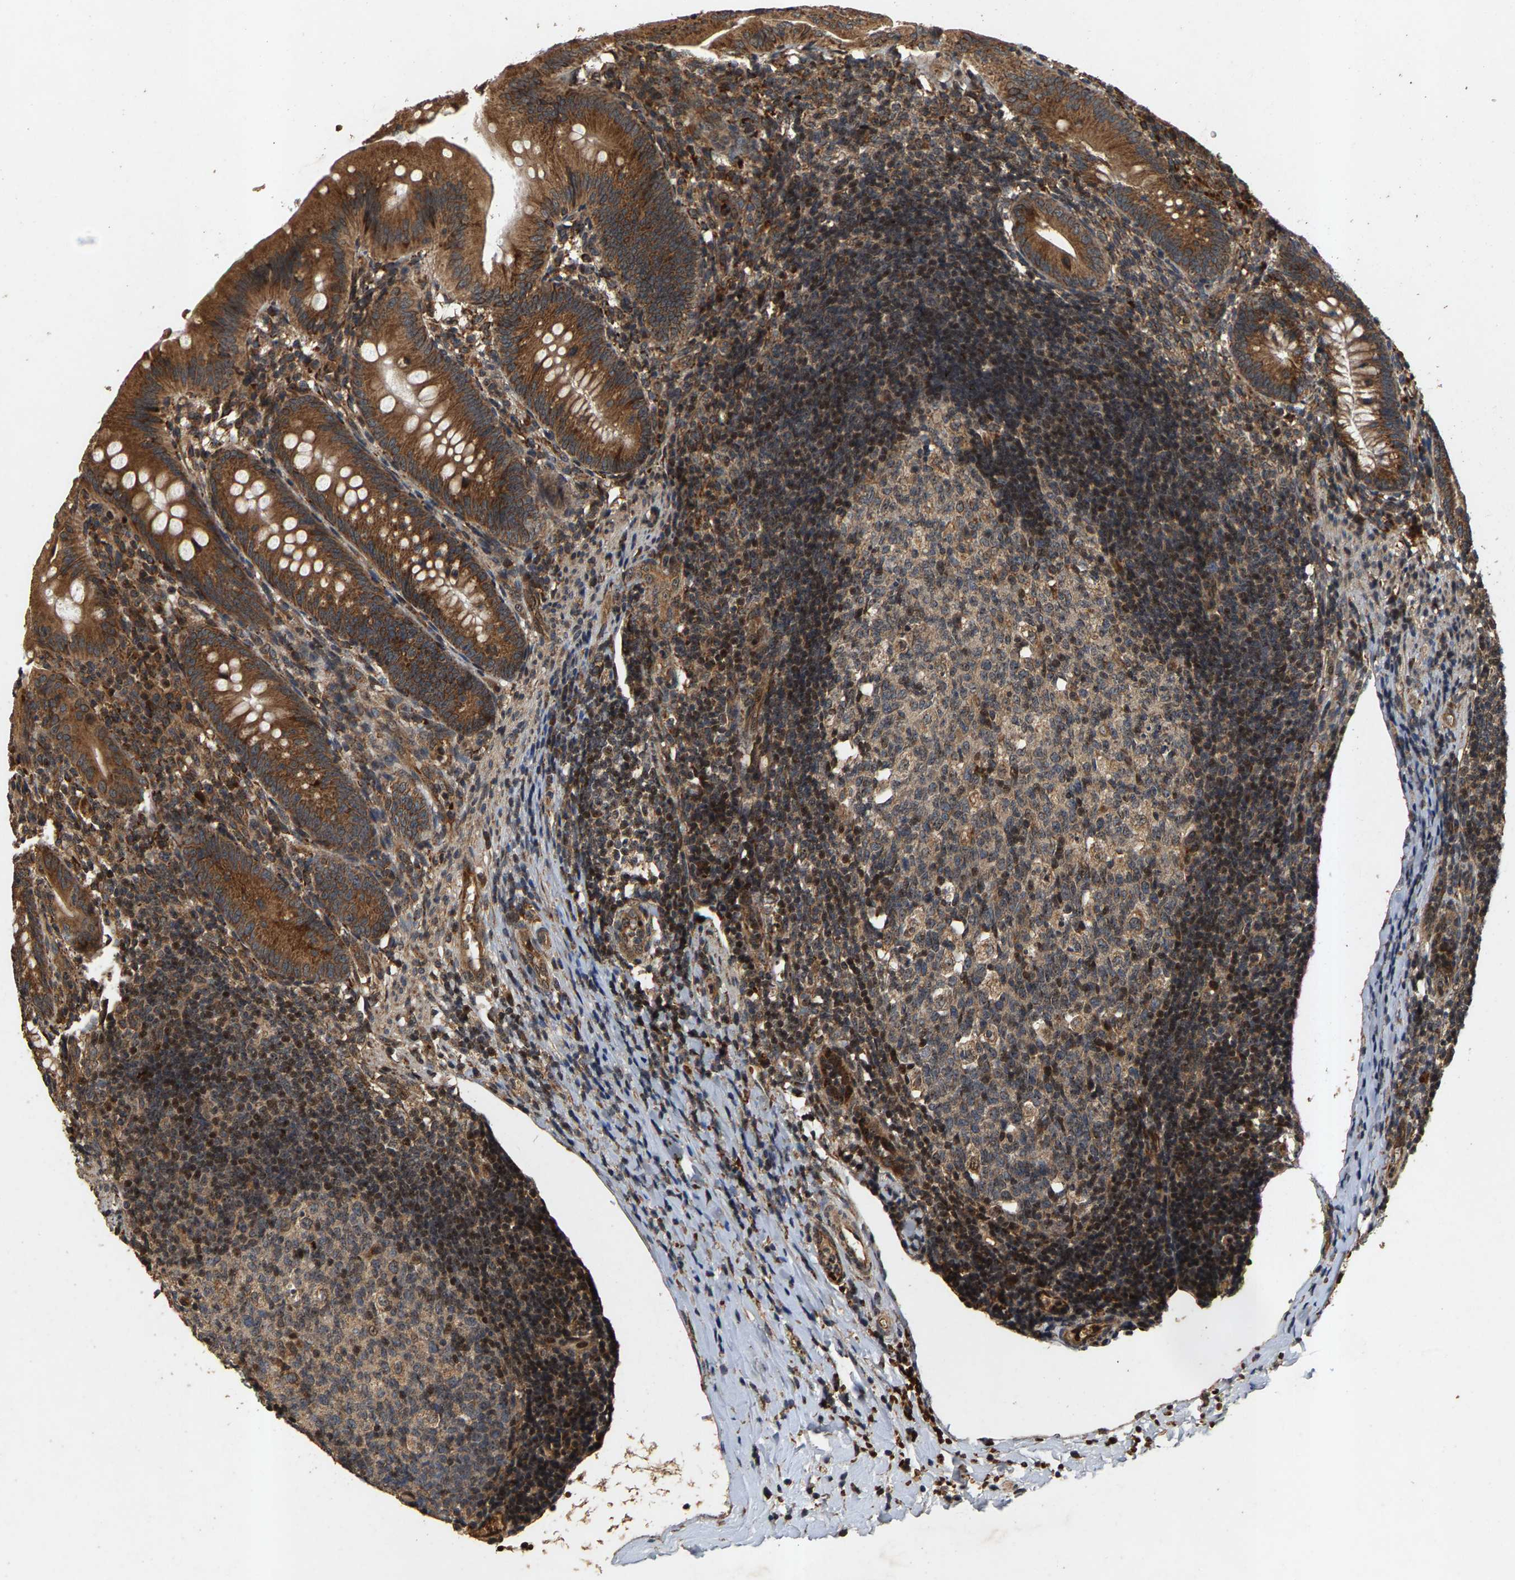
{"staining": {"intensity": "moderate", "quantity": ">75%", "location": "cytoplasmic/membranous"}, "tissue": "appendix", "cell_type": "Glandular cells", "image_type": "normal", "snomed": [{"axis": "morphology", "description": "Normal tissue, NOS"}, {"axis": "topography", "description": "Appendix"}], "caption": "Appendix stained for a protein (brown) shows moderate cytoplasmic/membranous positive expression in approximately >75% of glandular cells.", "gene": "CIDEC", "patient": {"sex": "male", "age": 1}}